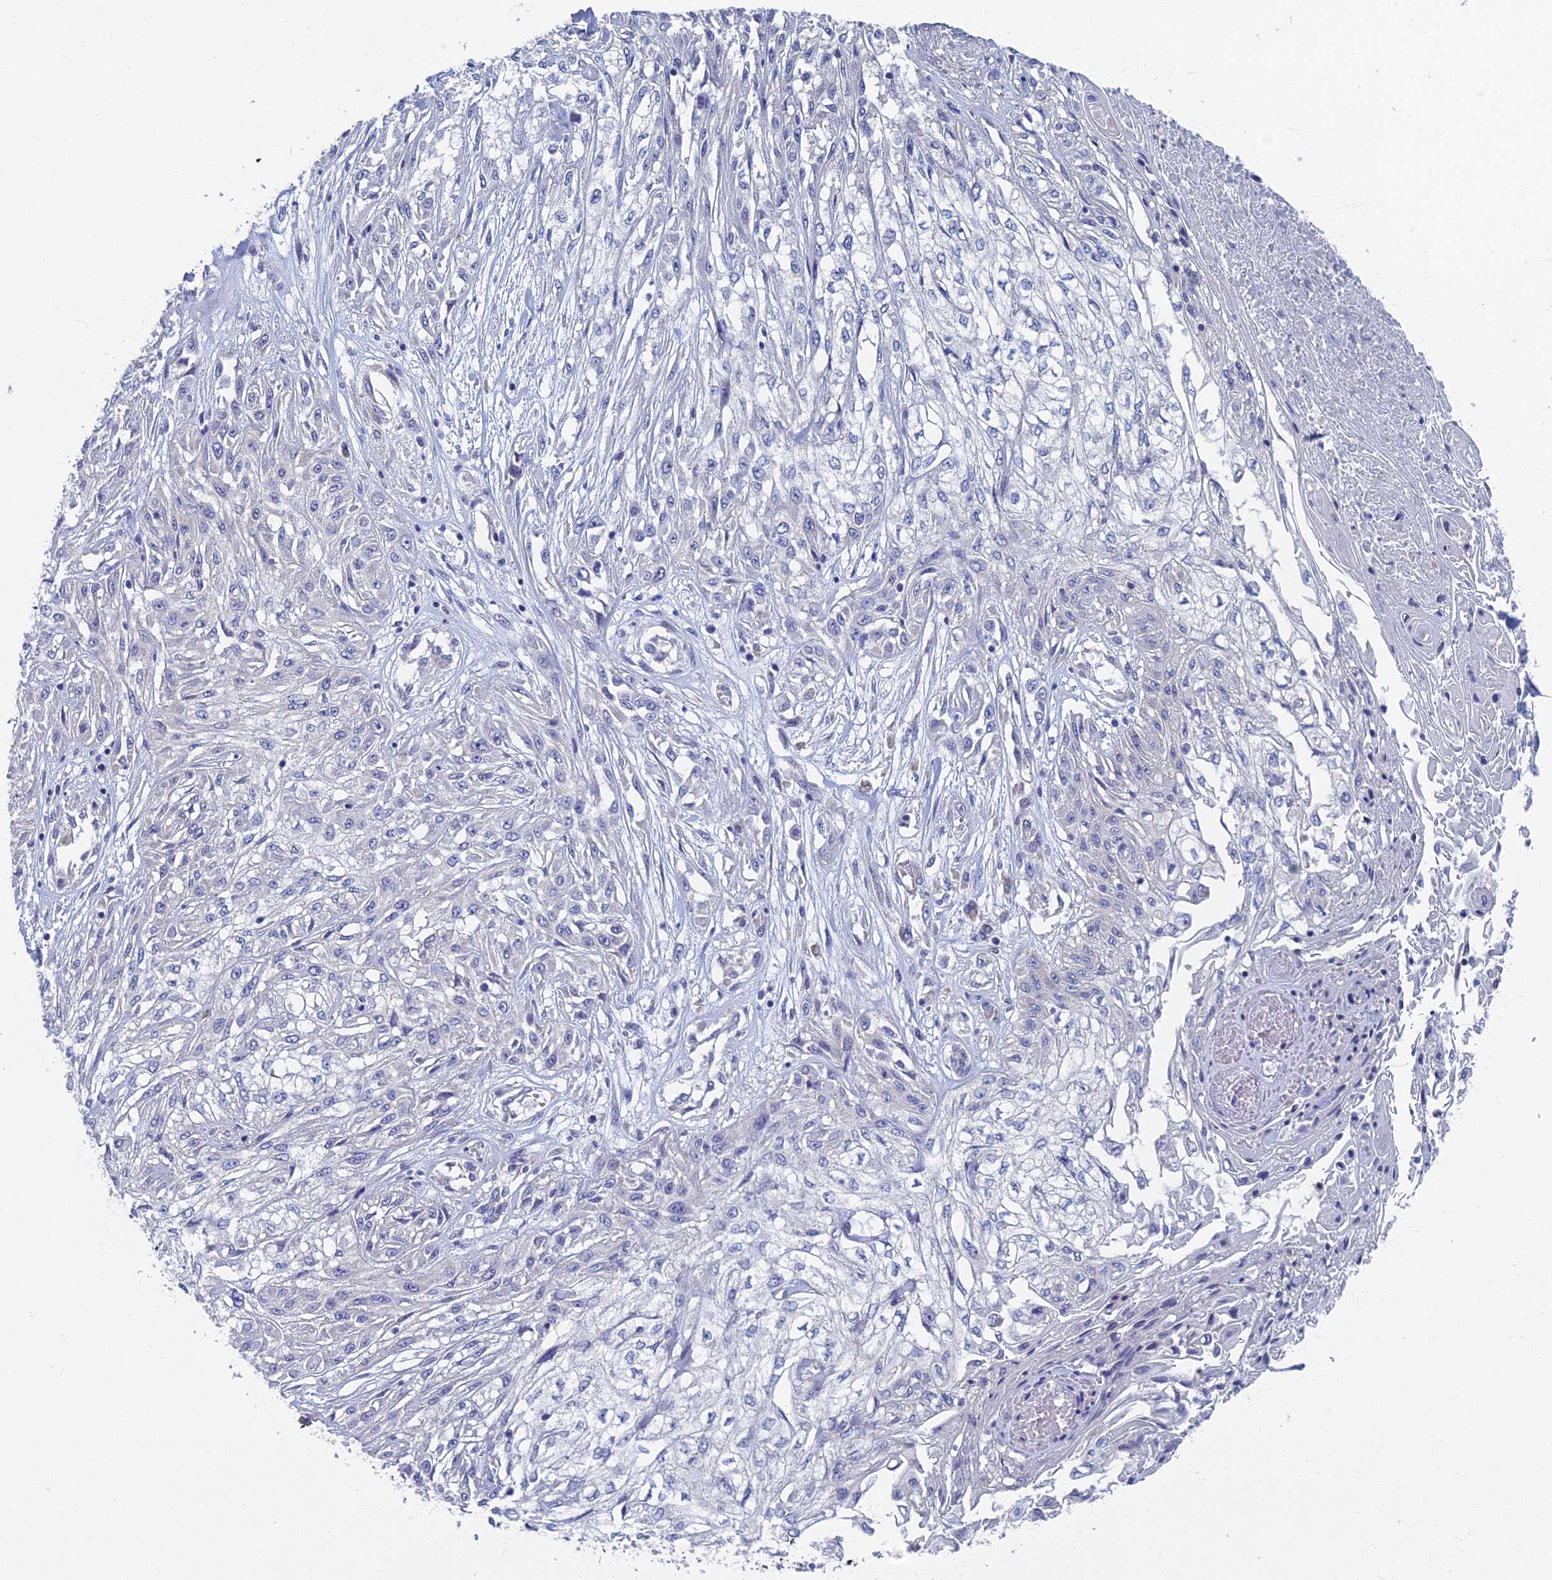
{"staining": {"intensity": "negative", "quantity": "none", "location": "none"}, "tissue": "skin cancer", "cell_type": "Tumor cells", "image_type": "cancer", "snomed": [{"axis": "morphology", "description": "Squamous cell carcinoma, NOS"}, {"axis": "morphology", "description": "Squamous cell carcinoma, metastatic, NOS"}, {"axis": "topography", "description": "Skin"}, {"axis": "topography", "description": "Lymph node"}], "caption": "Immunohistochemistry (IHC) of human skin cancer (metastatic squamous cell carcinoma) exhibits no staining in tumor cells.", "gene": "SPIN4", "patient": {"sex": "male", "age": 75}}